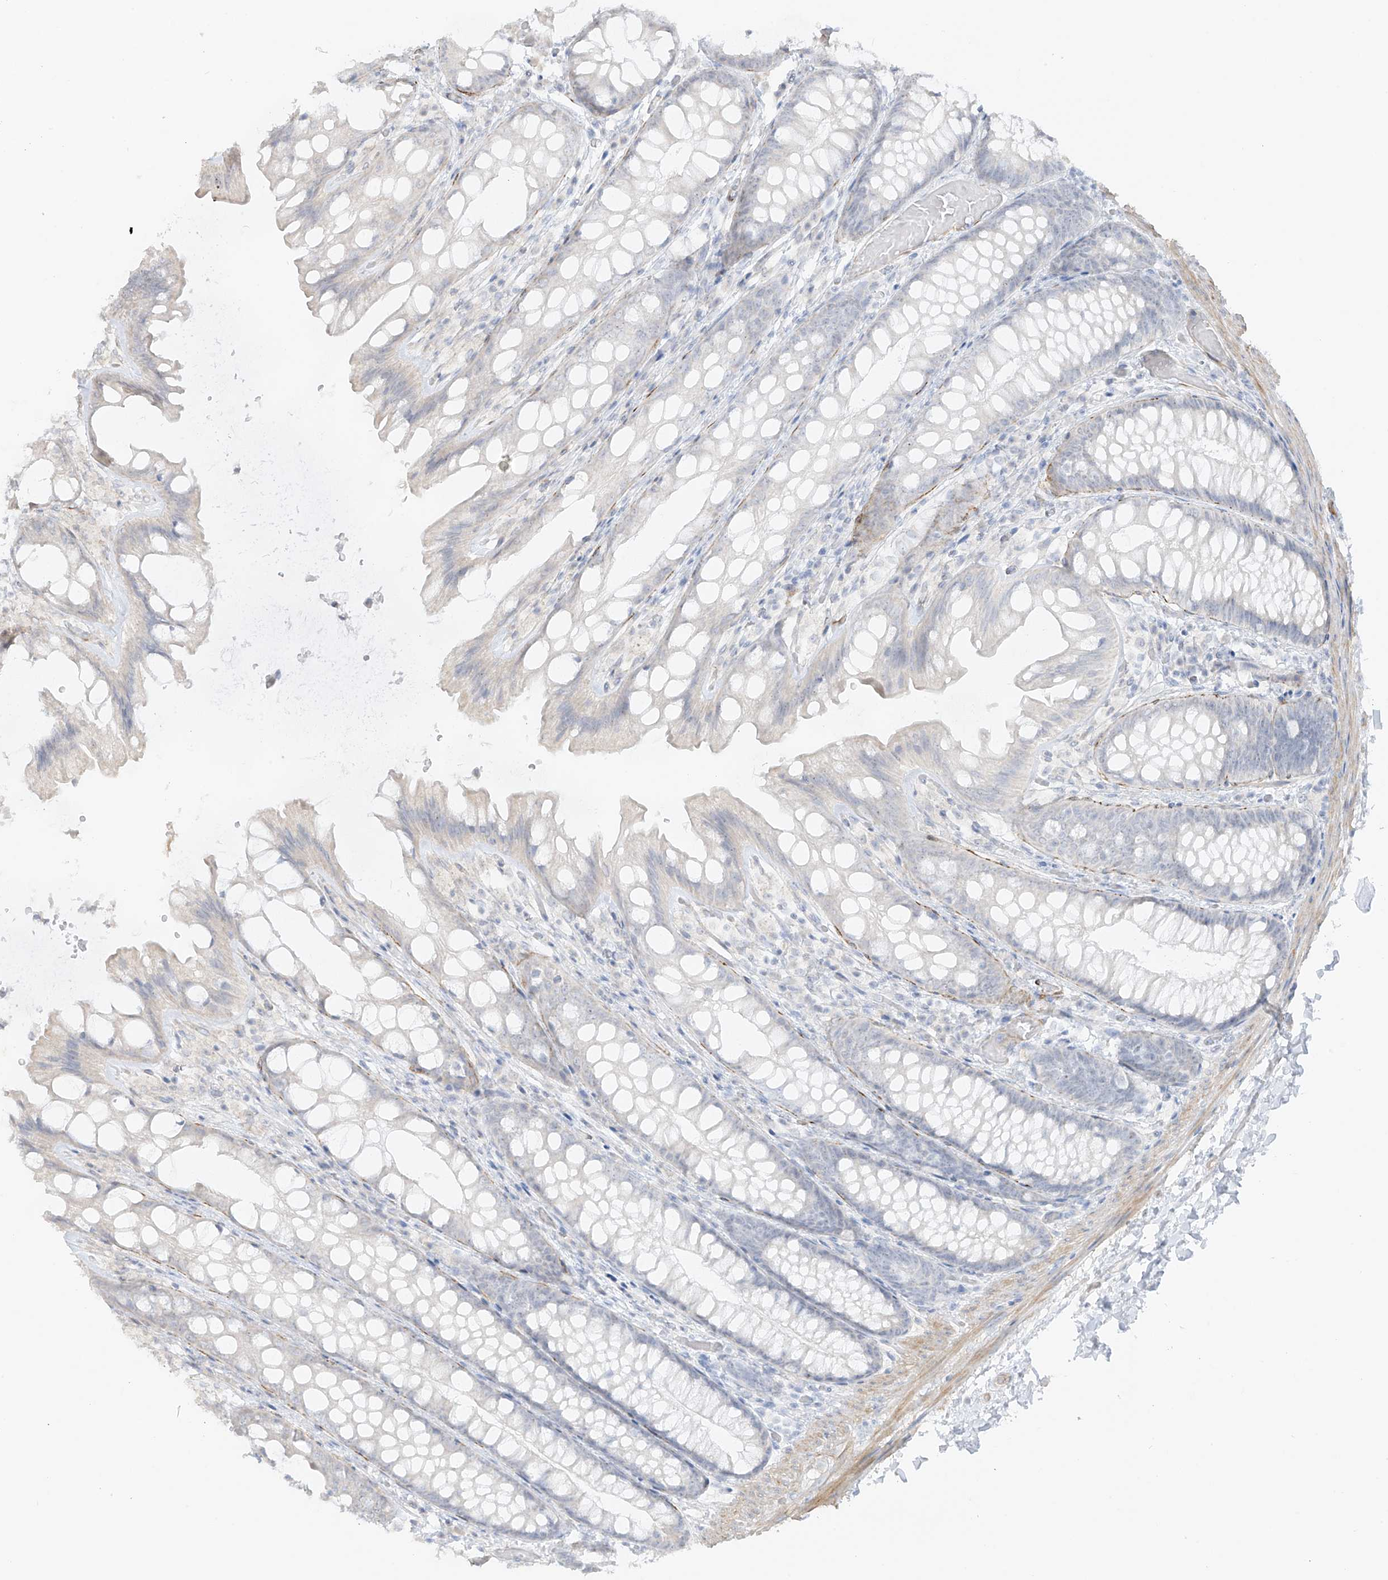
{"staining": {"intensity": "moderate", "quantity": "<25%", "location": "cytoplasmic/membranous"}, "tissue": "colon", "cell_type": "Endothelial cells", "image_type": "normal", "snomed": [{"axis": "morphology", "description": "Normal tissue, NOS"}, {"axis": "topography", "description": "Colon"}], "caption": "The image displays staining of normal colon, revealing moderate cytoplasmic/membranous protein expression (brown color) within endothelial cells.", "gene": "C11orf87", "patient": {"sex": "male", "age": 47}}